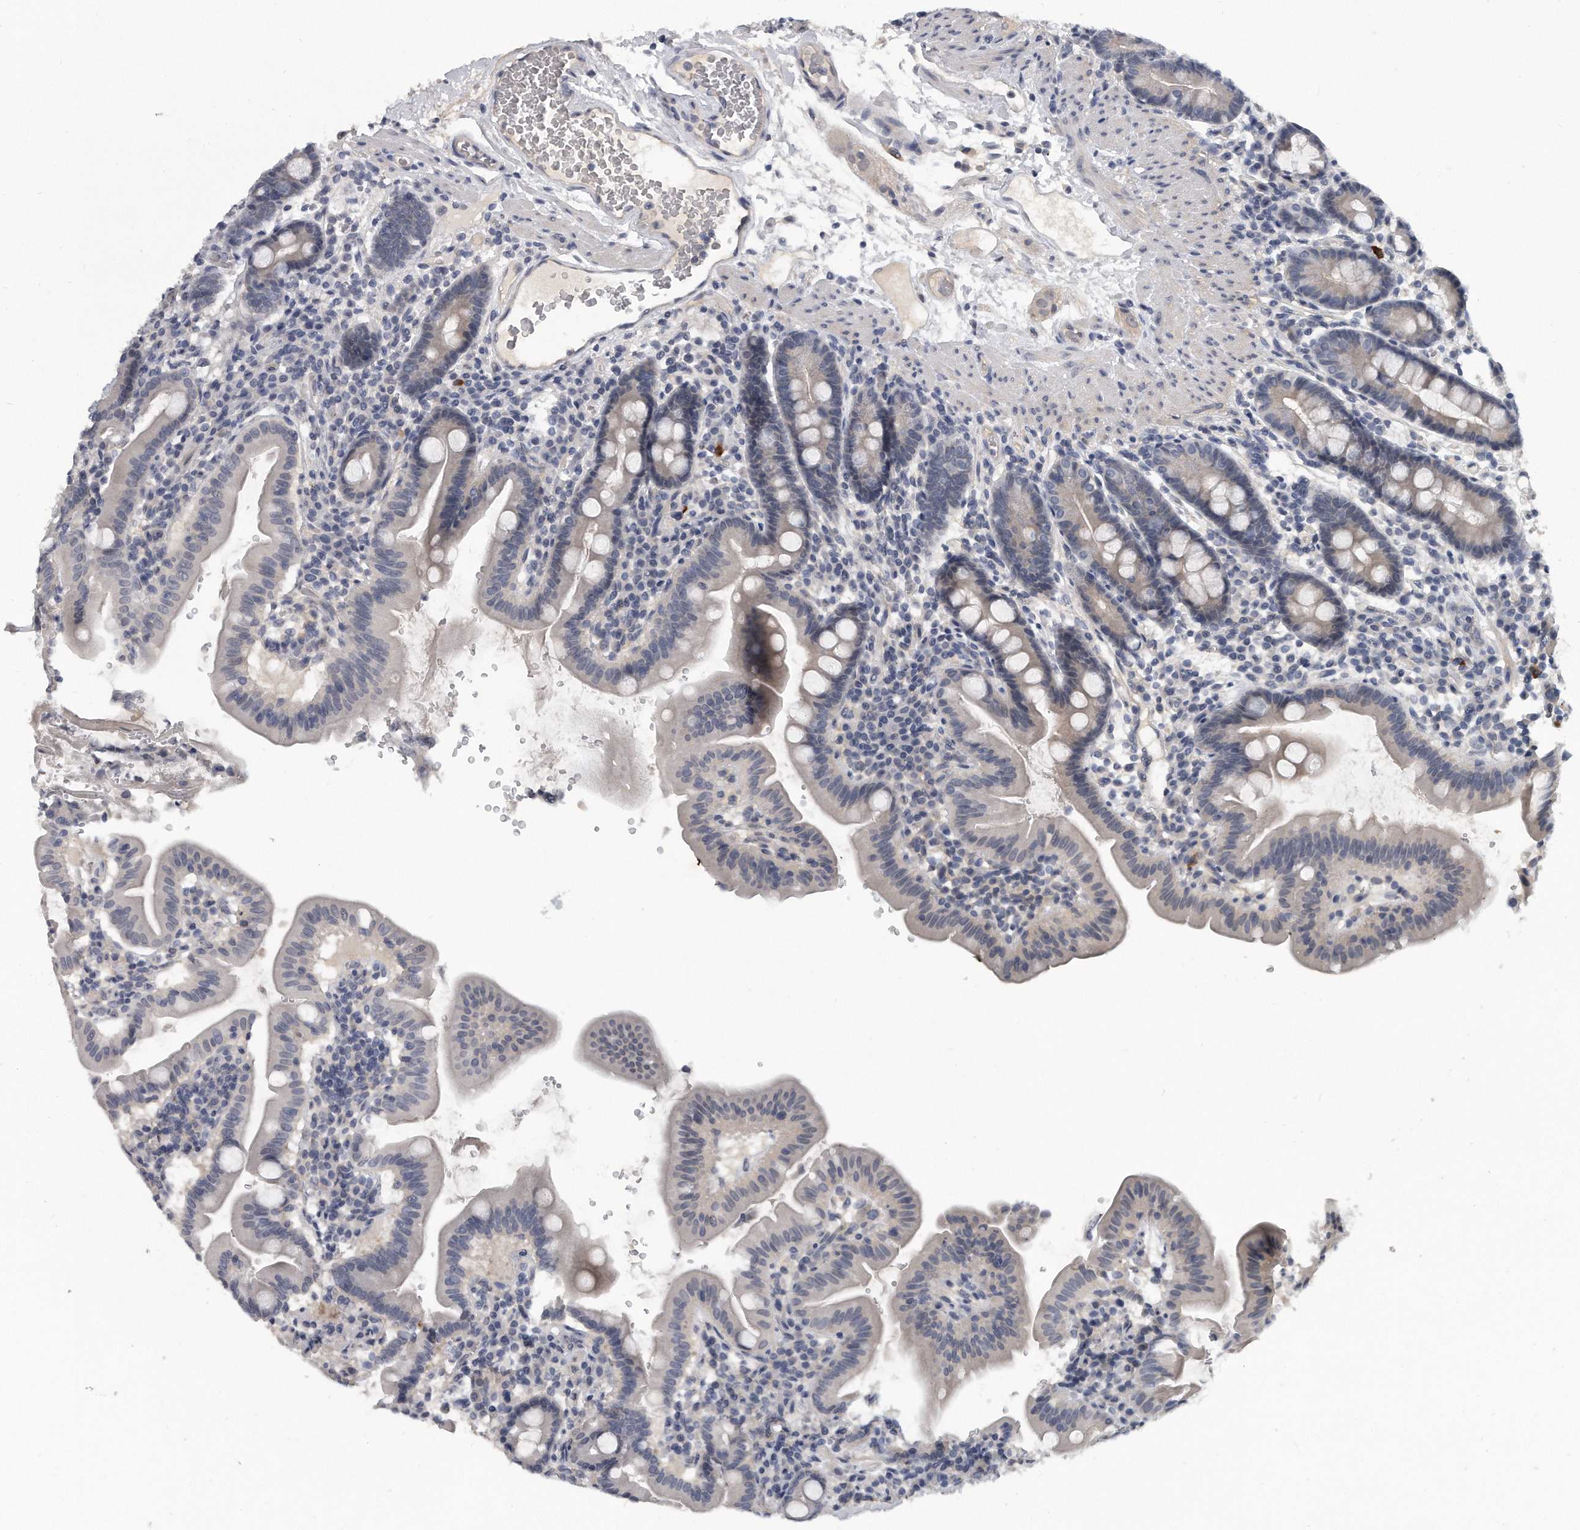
{"staining": {"intensity": "negative", "quantity": "none", "location": "none"}, "tissue": "duodenum", "cell_type": "Glandular cells", "image_type": "normal", "snomed": [{"axis": "morphology", "description": "Normal tissue, NOS"}, {"axis": "morphology", "description": "Adenocarcinoma, NOS"}, {"axis": "topography", "description": "Pancreas"}, {"axis": "topography", "description": "Duodenum"}], "caption": "A high-resolution micrograph shows IHC staining of benign duodenum, which exhibits no significant staining in glandular cells. (DAB (3,3'-diaminobenzidine) IHC with hematoxylin counter stain).", "gene": "KLHL7", "patient": {"sex": "male", "age": 50}}